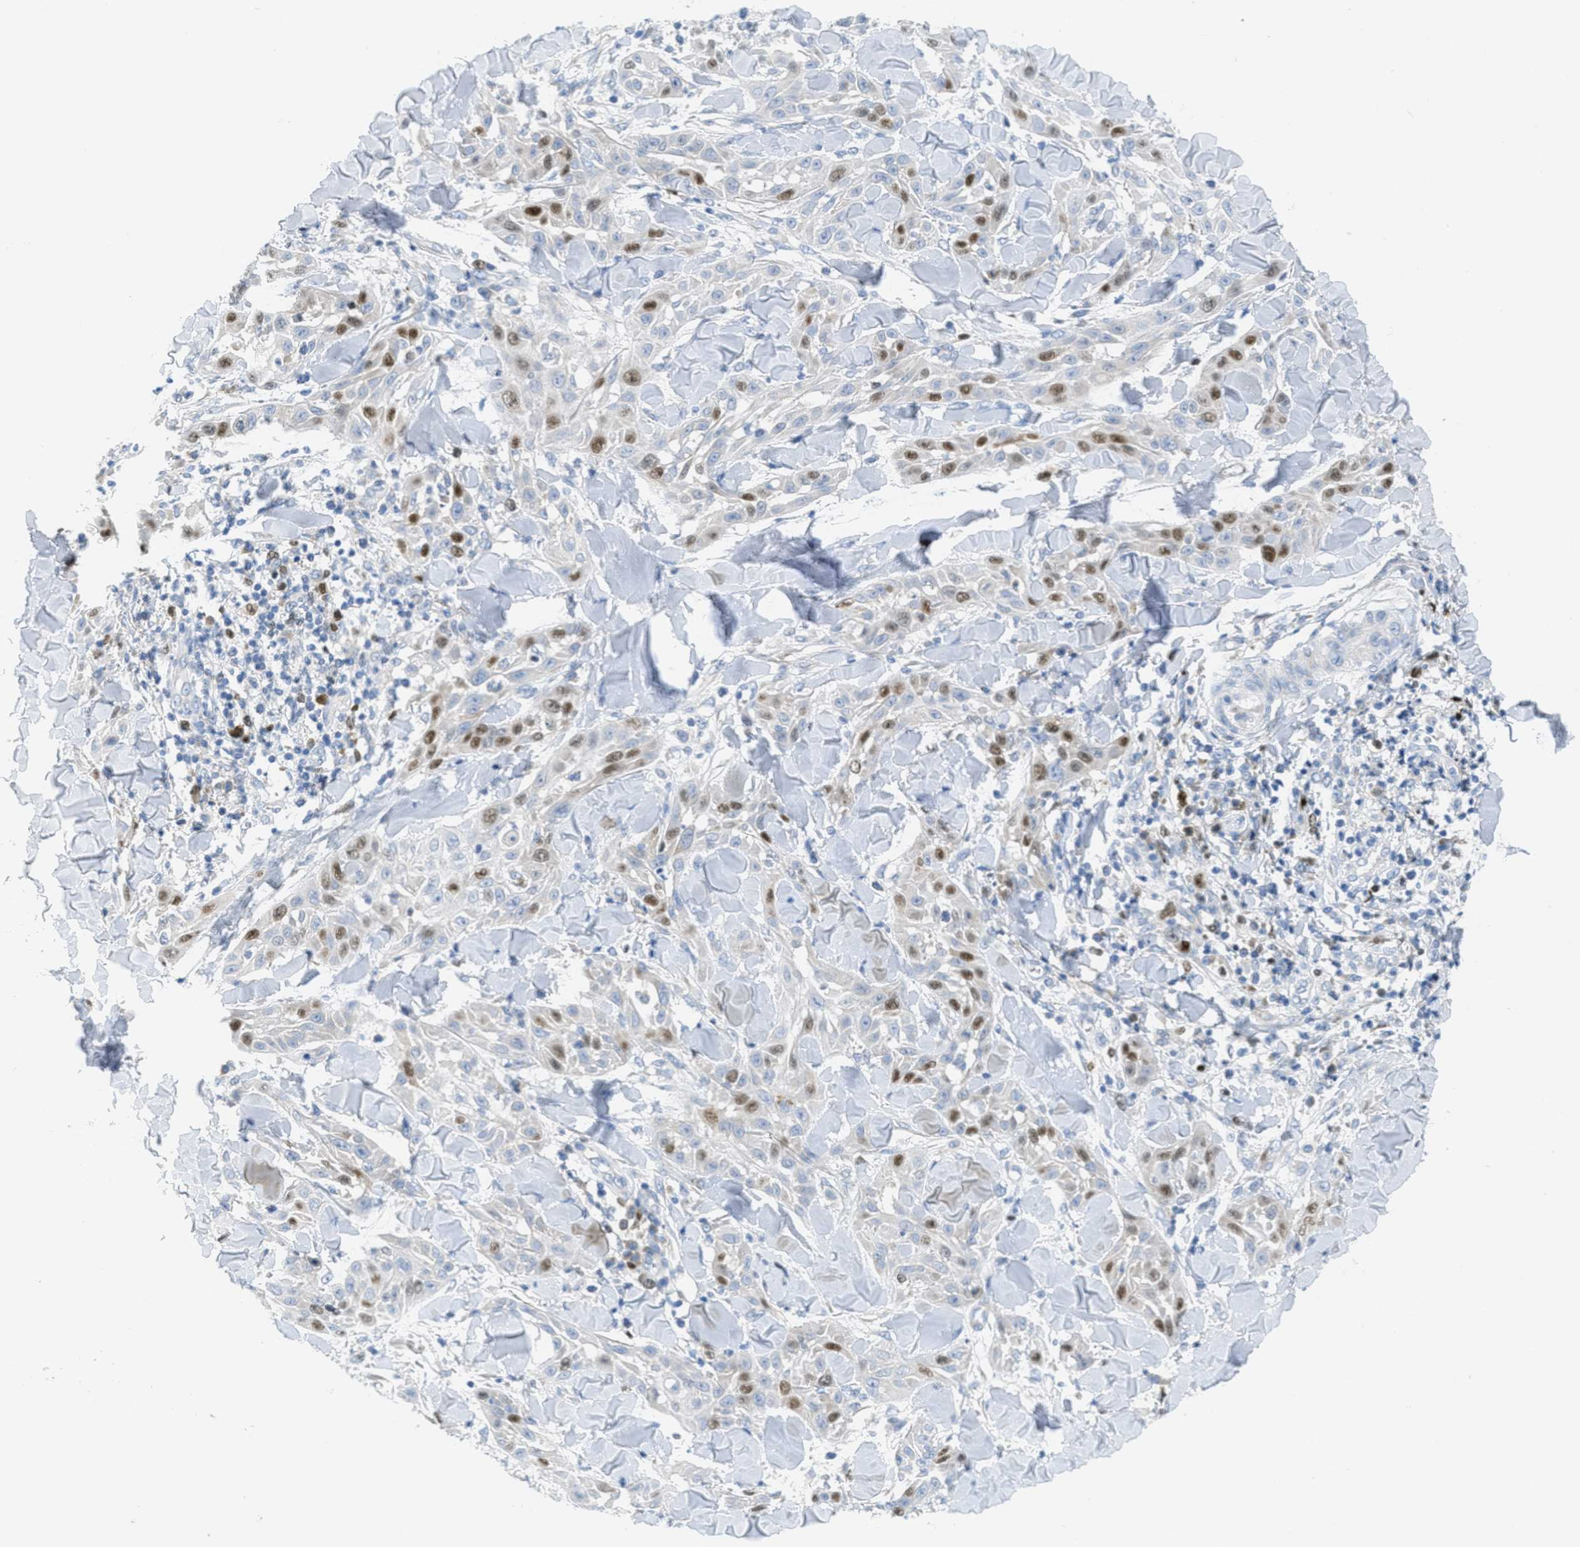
{"staining": {"intensity": "moderate", "quantity": ">75%", "location": "nuclear"}, "tissue": "skin cancer", "cell_type": "Tumor cells", "image_type": "cancer", "snomed": [{"axis": "morphology", "description": "Squamous cell carcinoma, NOS"}, {"axis": "topography", "description": "Skin"}], "caption": "Immunohistochemical staining of skin squamous cell carcinoma shows medium levels of moderate nuclear protein staining in approximately >75% of tumor cells.", "gene": "ORC6", "patient": {"sex": "male", "age": 24}}